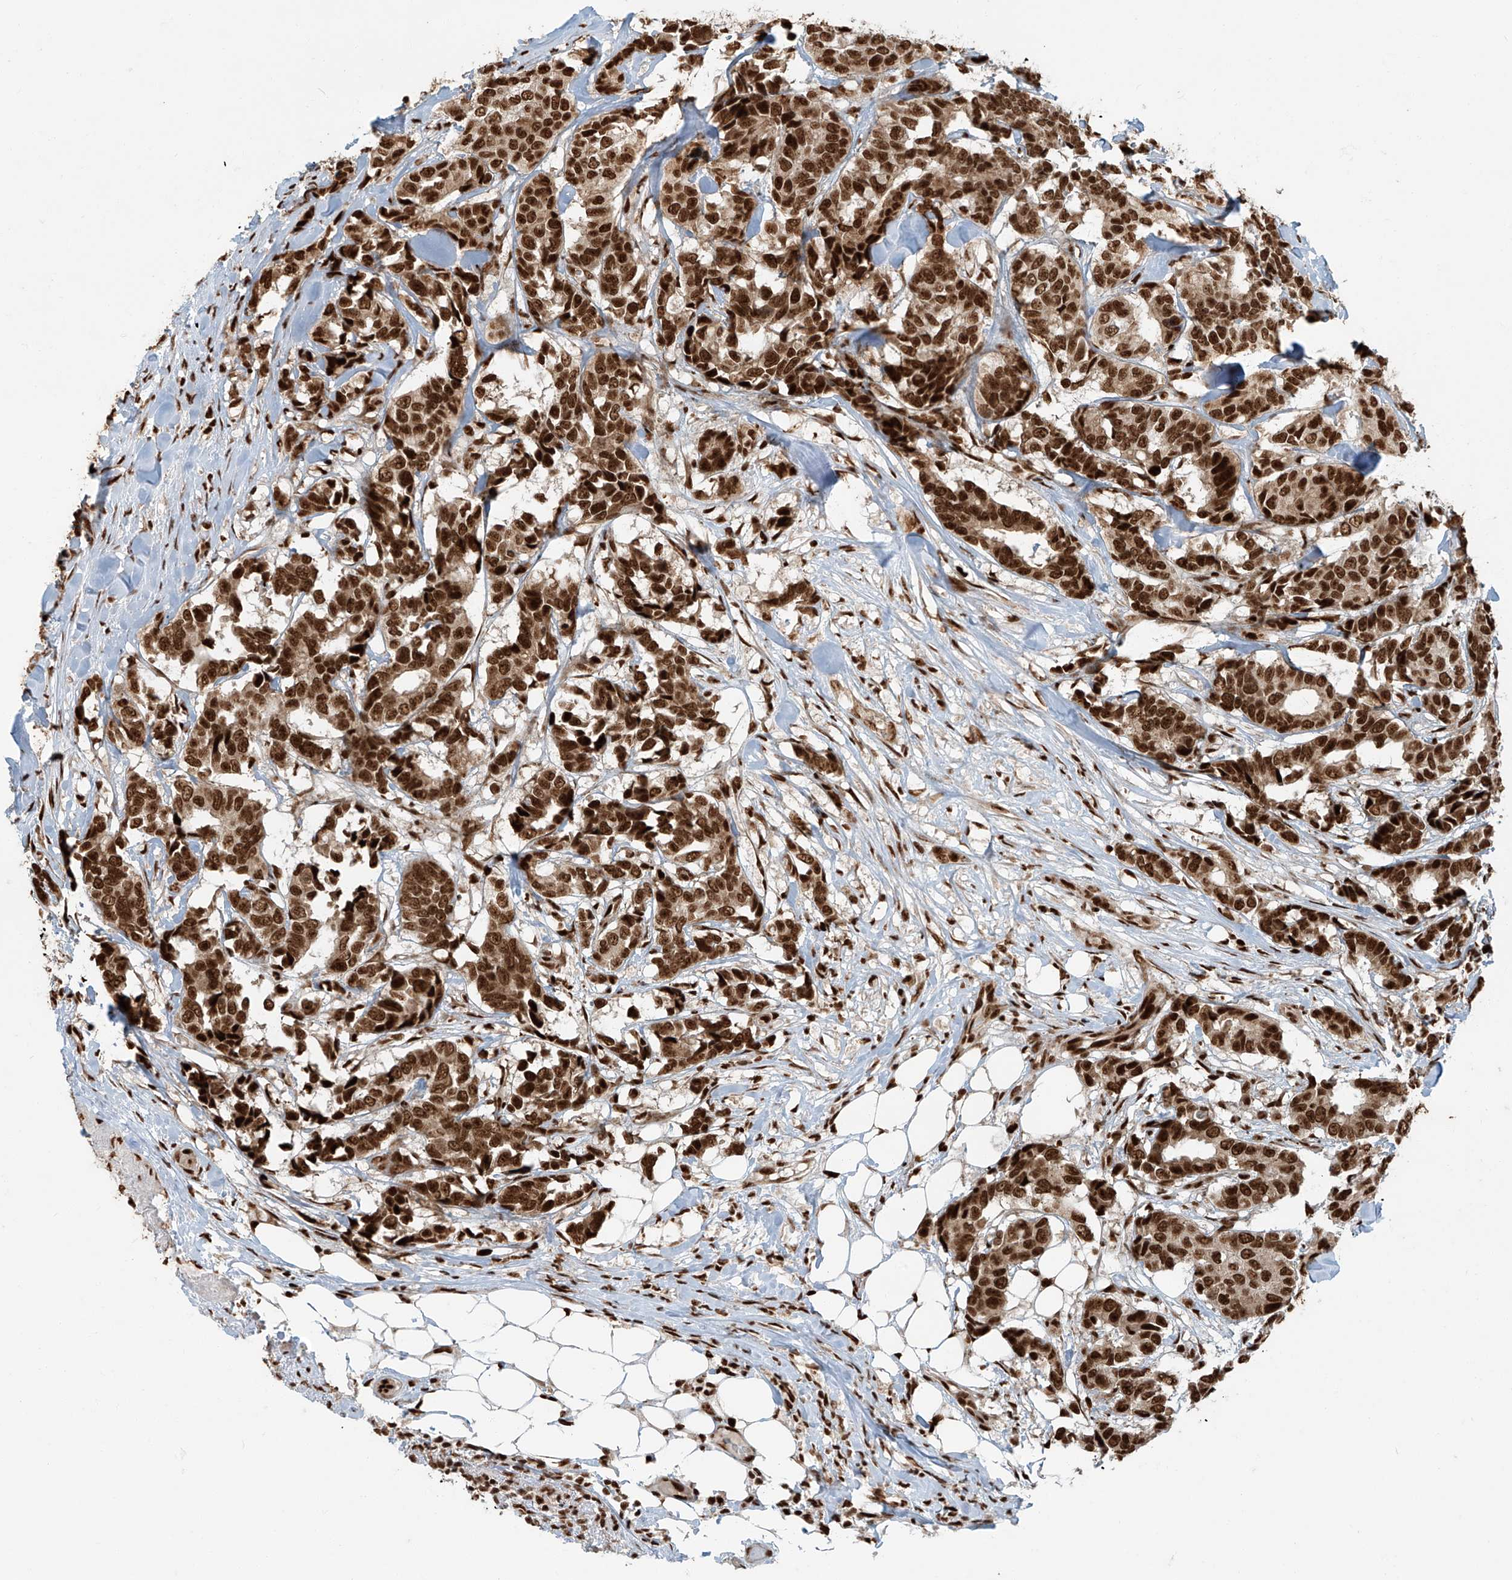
{"staining": {"intensity": "strong", "quantity": ">75%", "location": "nuclear"}, "tissue": "breast cancer", "cell_type": "Tumor cells", "image_type": "cancer", "snomed": [{"axis": "morphology", "description": "Duct carcinoma"}, {"axis": "topography", "description": "Breast"}], "caption": "Breast intraductal carcinoma stained with a protein marker exhibits strong staining in tumor cells.", "gene": "FAM193B", "patient": {"sex": "female", "age": 87}}